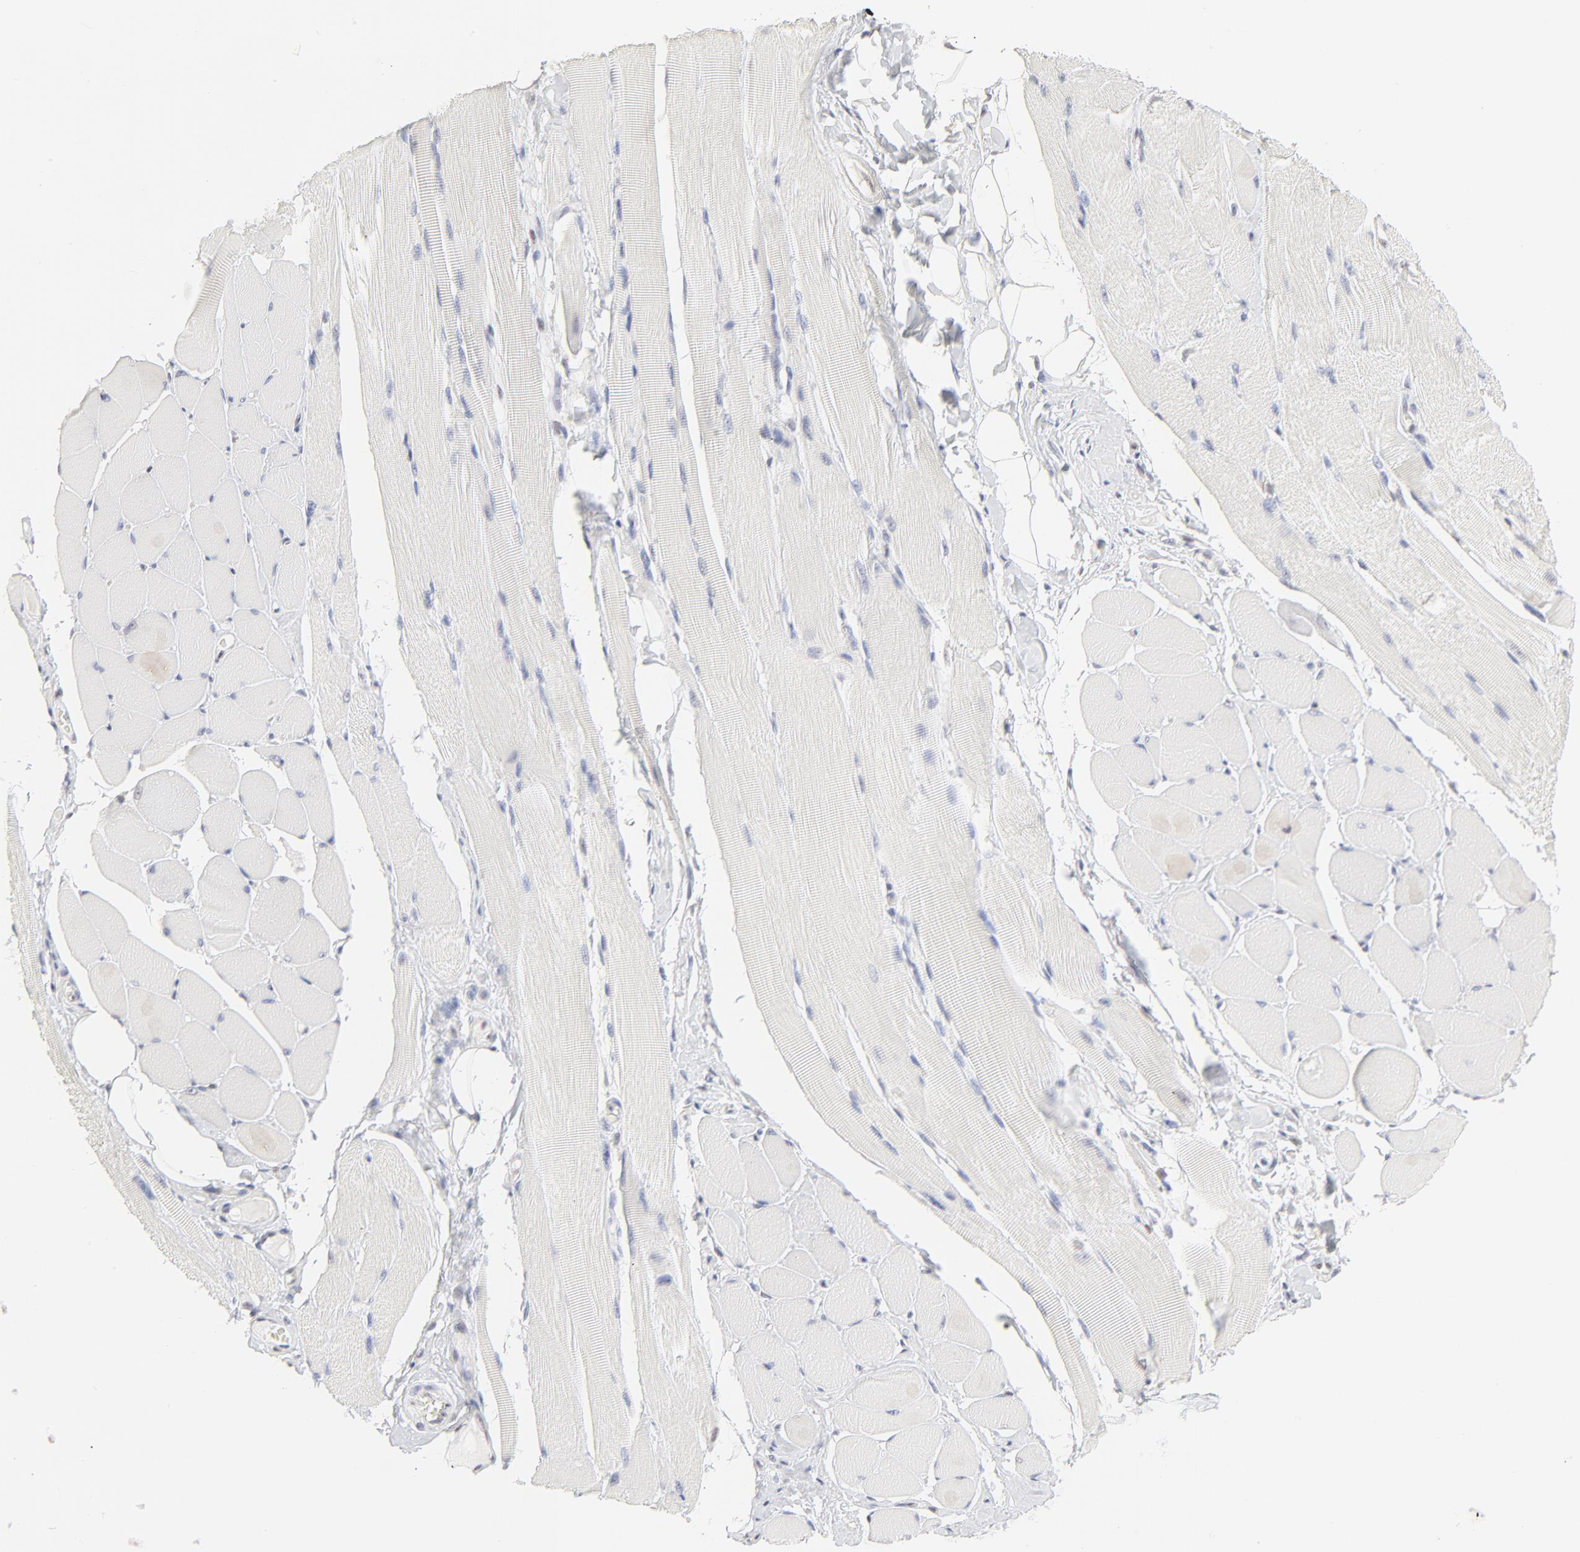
{"staining": {"intensity": "negative", "quantity": "none", "location": "none"}, "tissue": "skeletal muscle", "cell_type": "Myocytes", "image_type": "normal", "snomed": [{"axis": "morphology", "description": "Normal tissue, NOS"}, {"axis": "topography", "description": "Skeletal muscle"}, {"axis": "topography", "description": "Peripheral nerve tissue"}], "caption": "Skeletal muscle was stained to show a protein in brown. There is no significant positivity in myocytes.", "gene": "NFIL3", "patient": {"sex": "female", "age": 84}}